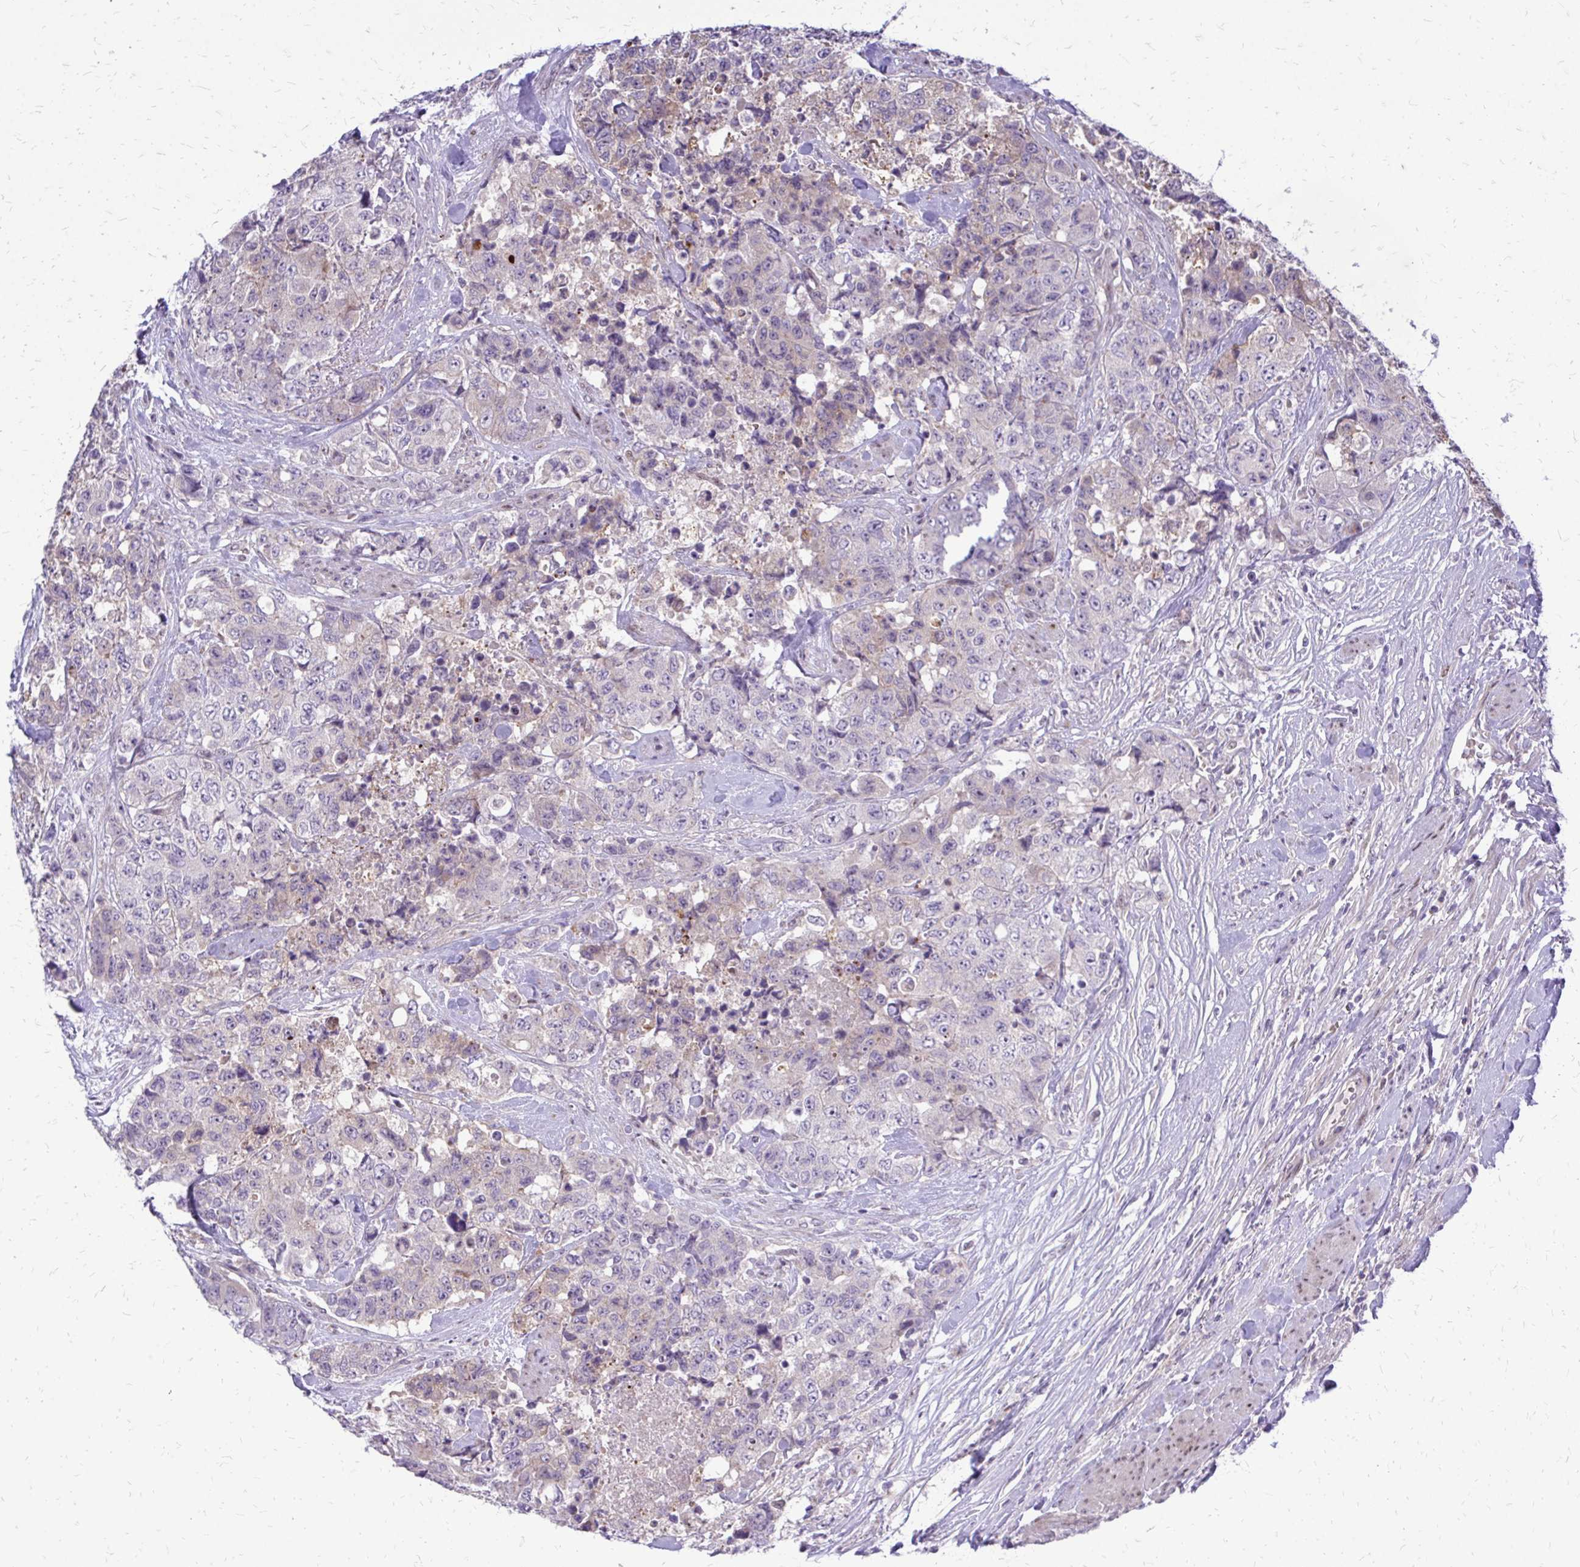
{"staining": {"intensity": "negative", "quantity": "none", "location": "none"}, "tissue": "urothelial cancer", "cell_type": "Tumor cells", "image_type": "cancer", "snomed": [{"axis": "morphology", "description": "Urothelial carcinoma, High grade"}, {"axis": "topography", "description": "Urinary bladder"}], "caption": "Urothelial cancer was stained to show a protein in brown. There is no significant expression in tumor cells. The staining was performed using DAB to visualize the protein expression in brown, while the nuclei were stained in blue with hematoxylin (Magnification: 20x).", "gene": "PPDPFL", "patient": {"sex": "female", "age": 78}}